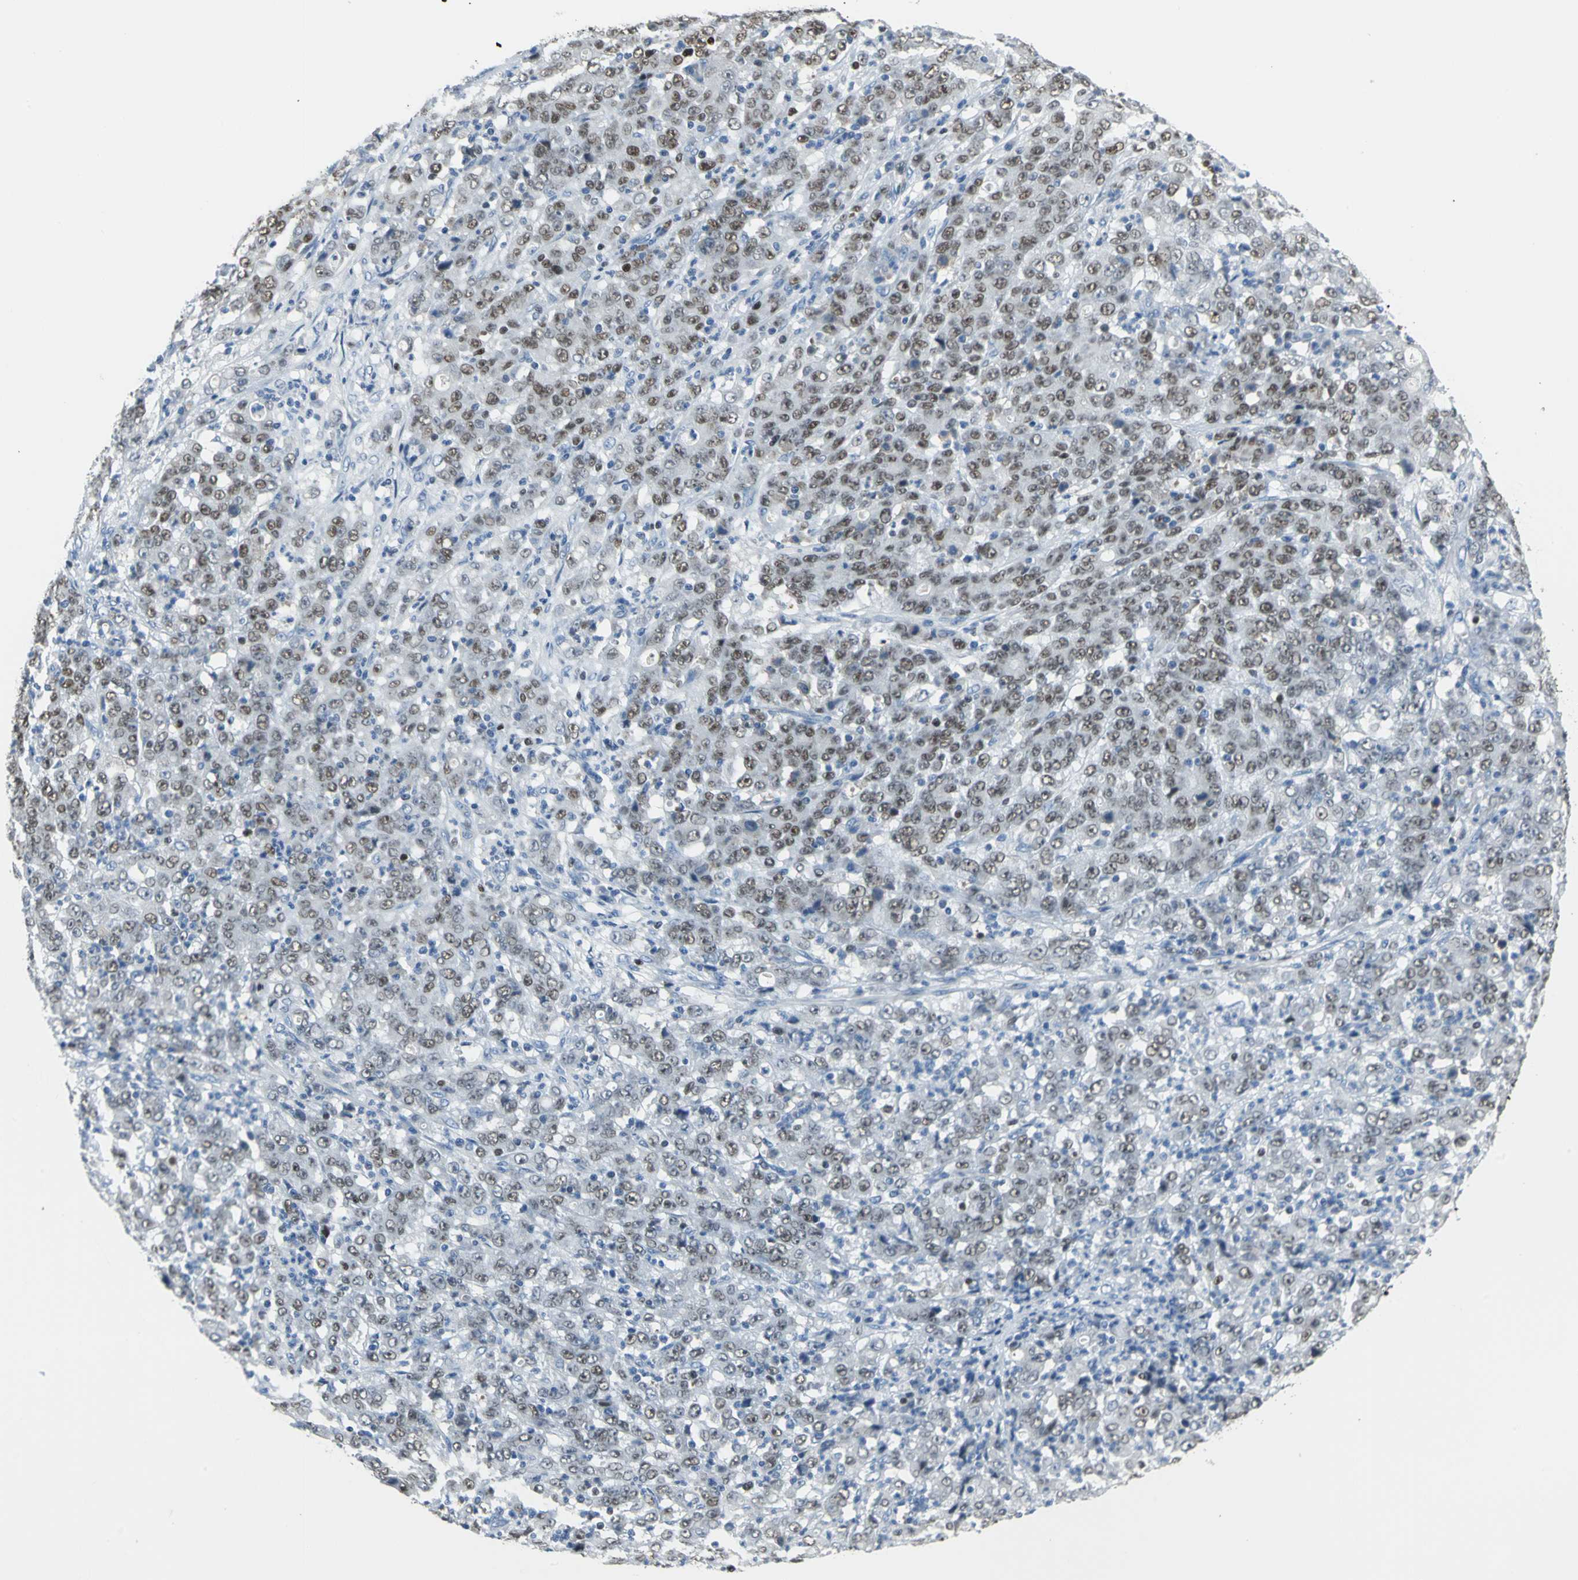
{"staining": {"intensity": "moderate", "quantity": ">75%", "location": "nuclear"}, "tissue": "stomach cancer", "cell_type": "Tumor cells", "image_type": "cancer", "snomed": [{"axis": "morphology", "description": "Adenocarcinoma, NOS"}, {"axis": "topography", "description": "Stomach, lower"}], "caption": "Moderate nuclear expression for a protein is seen in approximately >75% of tumor cells of stomach cancer (adenocarcinoma) using IHC.", "gene": "MCM3", "patient": {"sex": "female", "age": 71}}